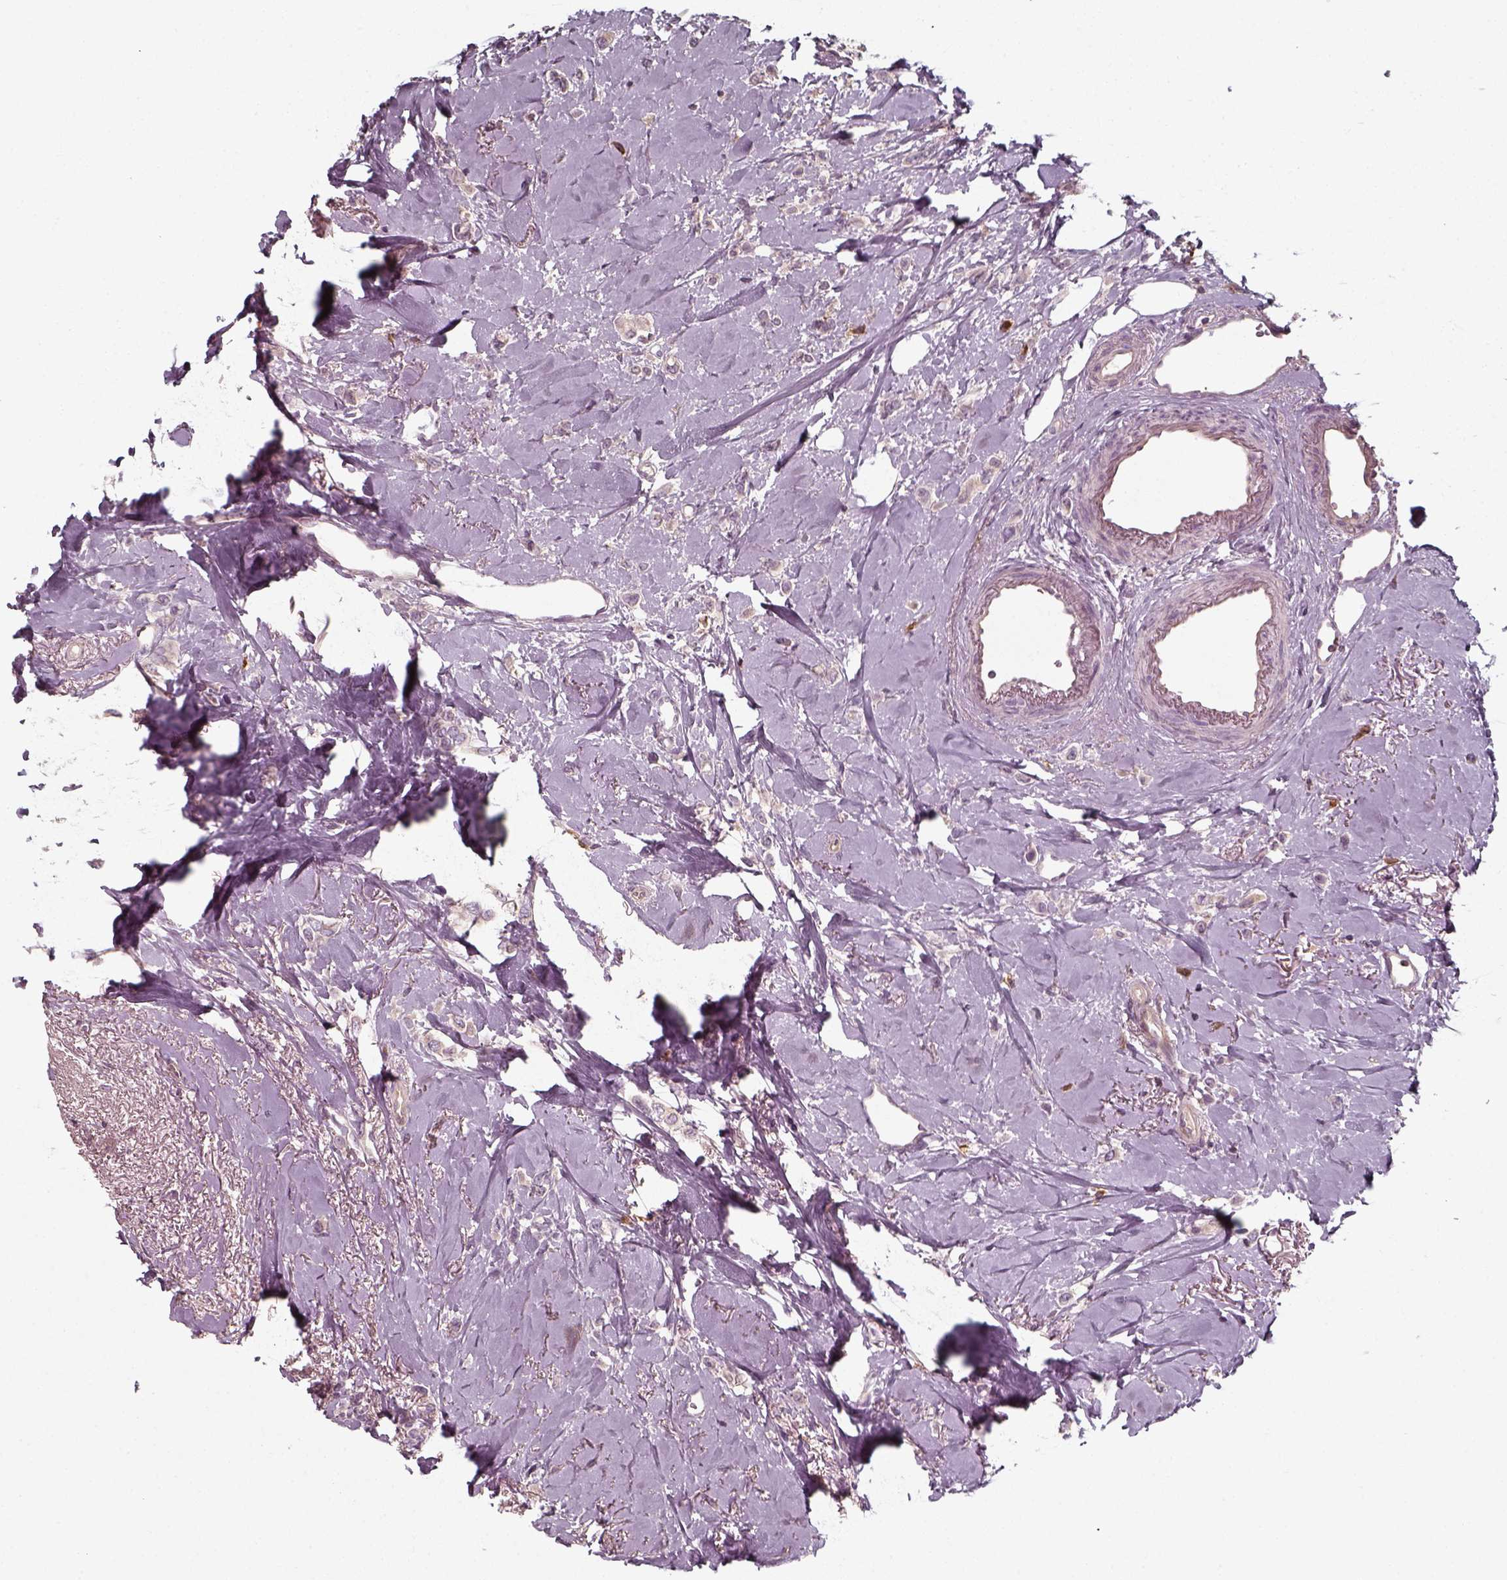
{"staining": {"intensity": "negative", "quantity": "none", "location": "none"}, "tissue": "breast cancer", "cell_type": "Tumor cells", "image_type": "cancer", "snomed": [{"axis": "morphology", "description": "Lobular carcinoma"}, {"axis": "topography", "description": "Breast"}], "caption": "Breast cancer (lobular carcinoma) stained for a protein using IHC displays no expression tumor cells.", "gene": "UNC13D", "patient": {"sex": "female", "age": 66}}